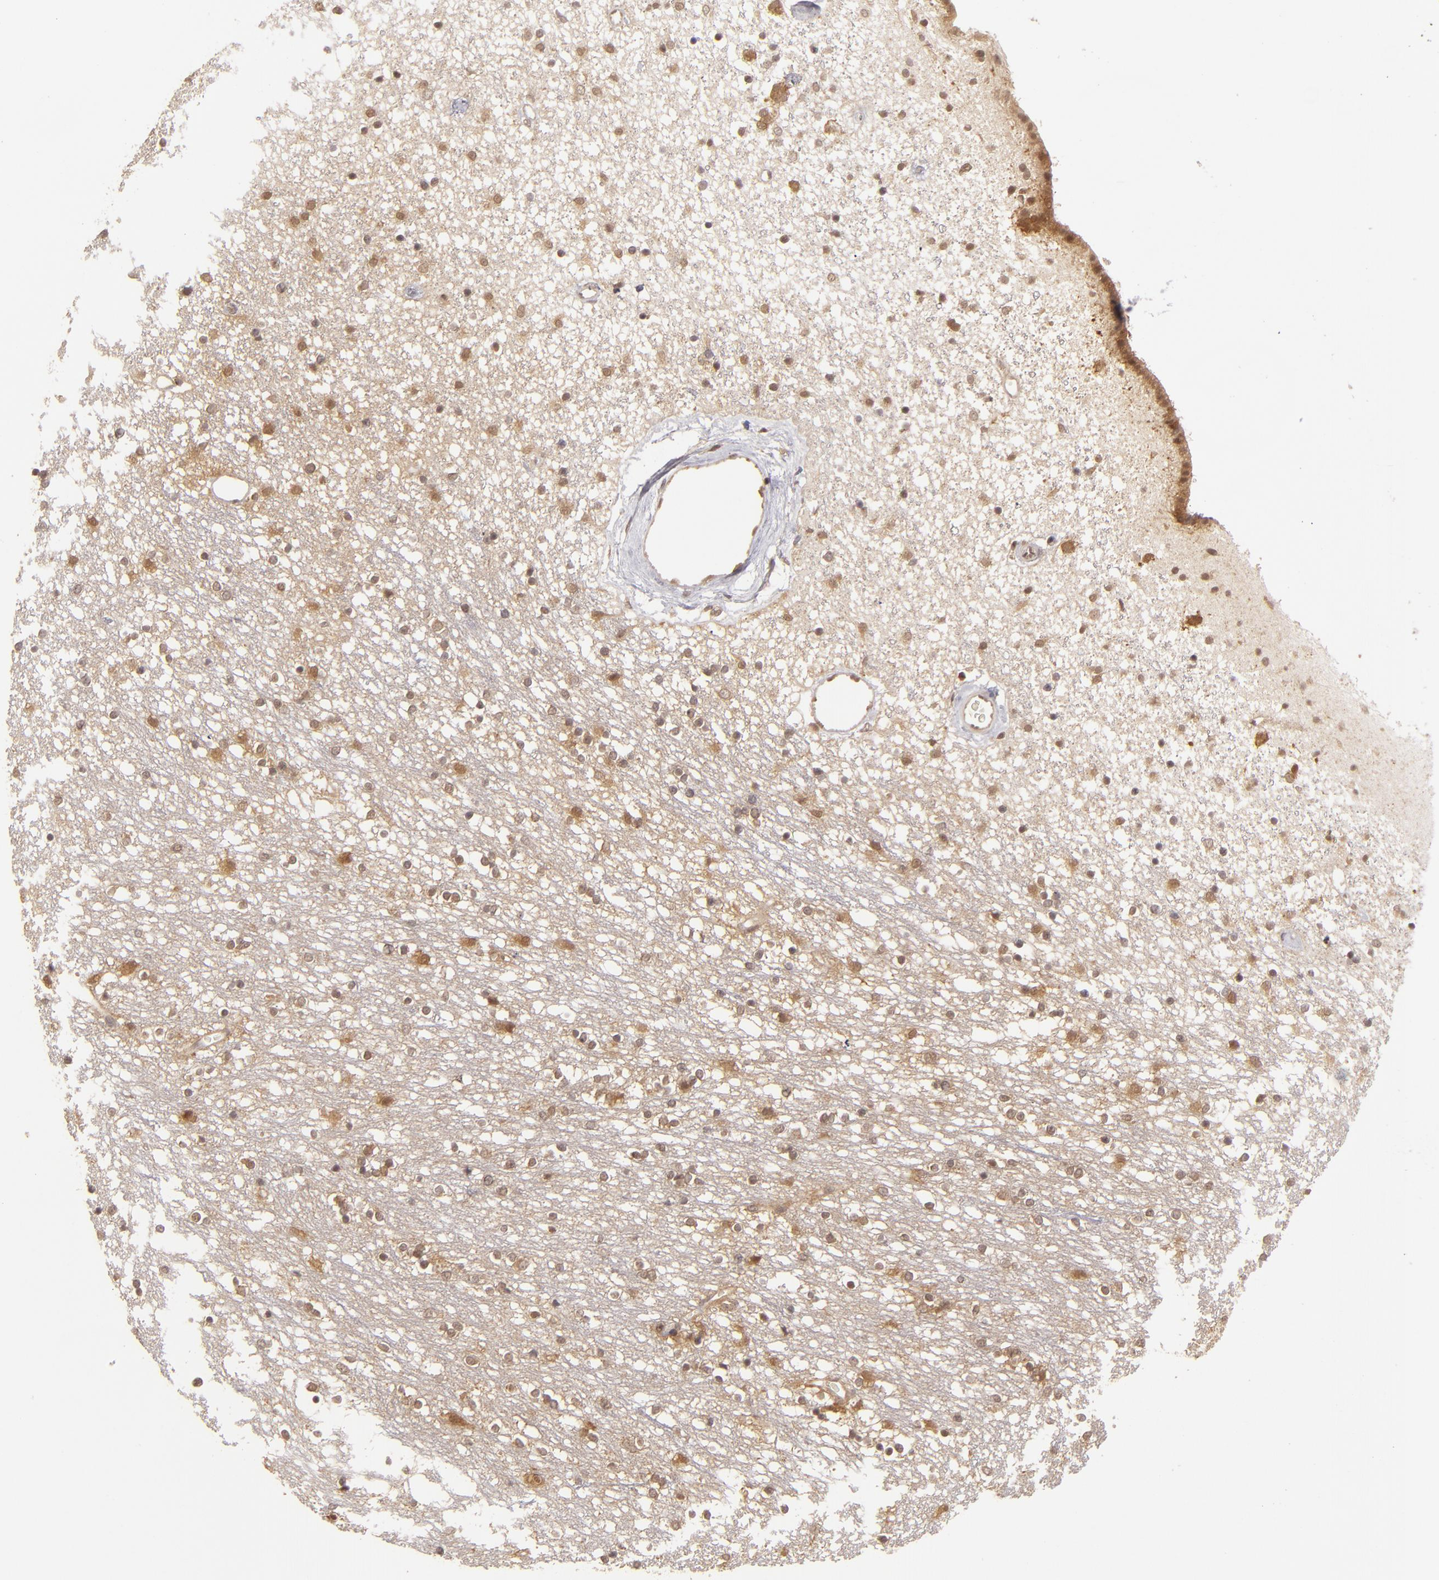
{"staining": {"intensity": "weak", "quantity": "25%-75%", "location": "cytoplasmic/membranous"}, "tissue": "caudate", "cell_type": "Glial cells", "image_type": "normal", "snomed": [{"axis": "morphology", "description": "Normal tissue, NOS"}, {"axis": "topography", "description": "Lateral ventricle wall"}], "caption": "Weak cytoplasmic/membranous protein positivity is identified in about 25%-75% of glial cells in caudate. The protein is stained brown, and the nuclei are stained in blue (DAB IHC with brightfield microscopy, high magnification).", "gene": "MAPK3", "patient": {"sex": "female", "age": 54}}